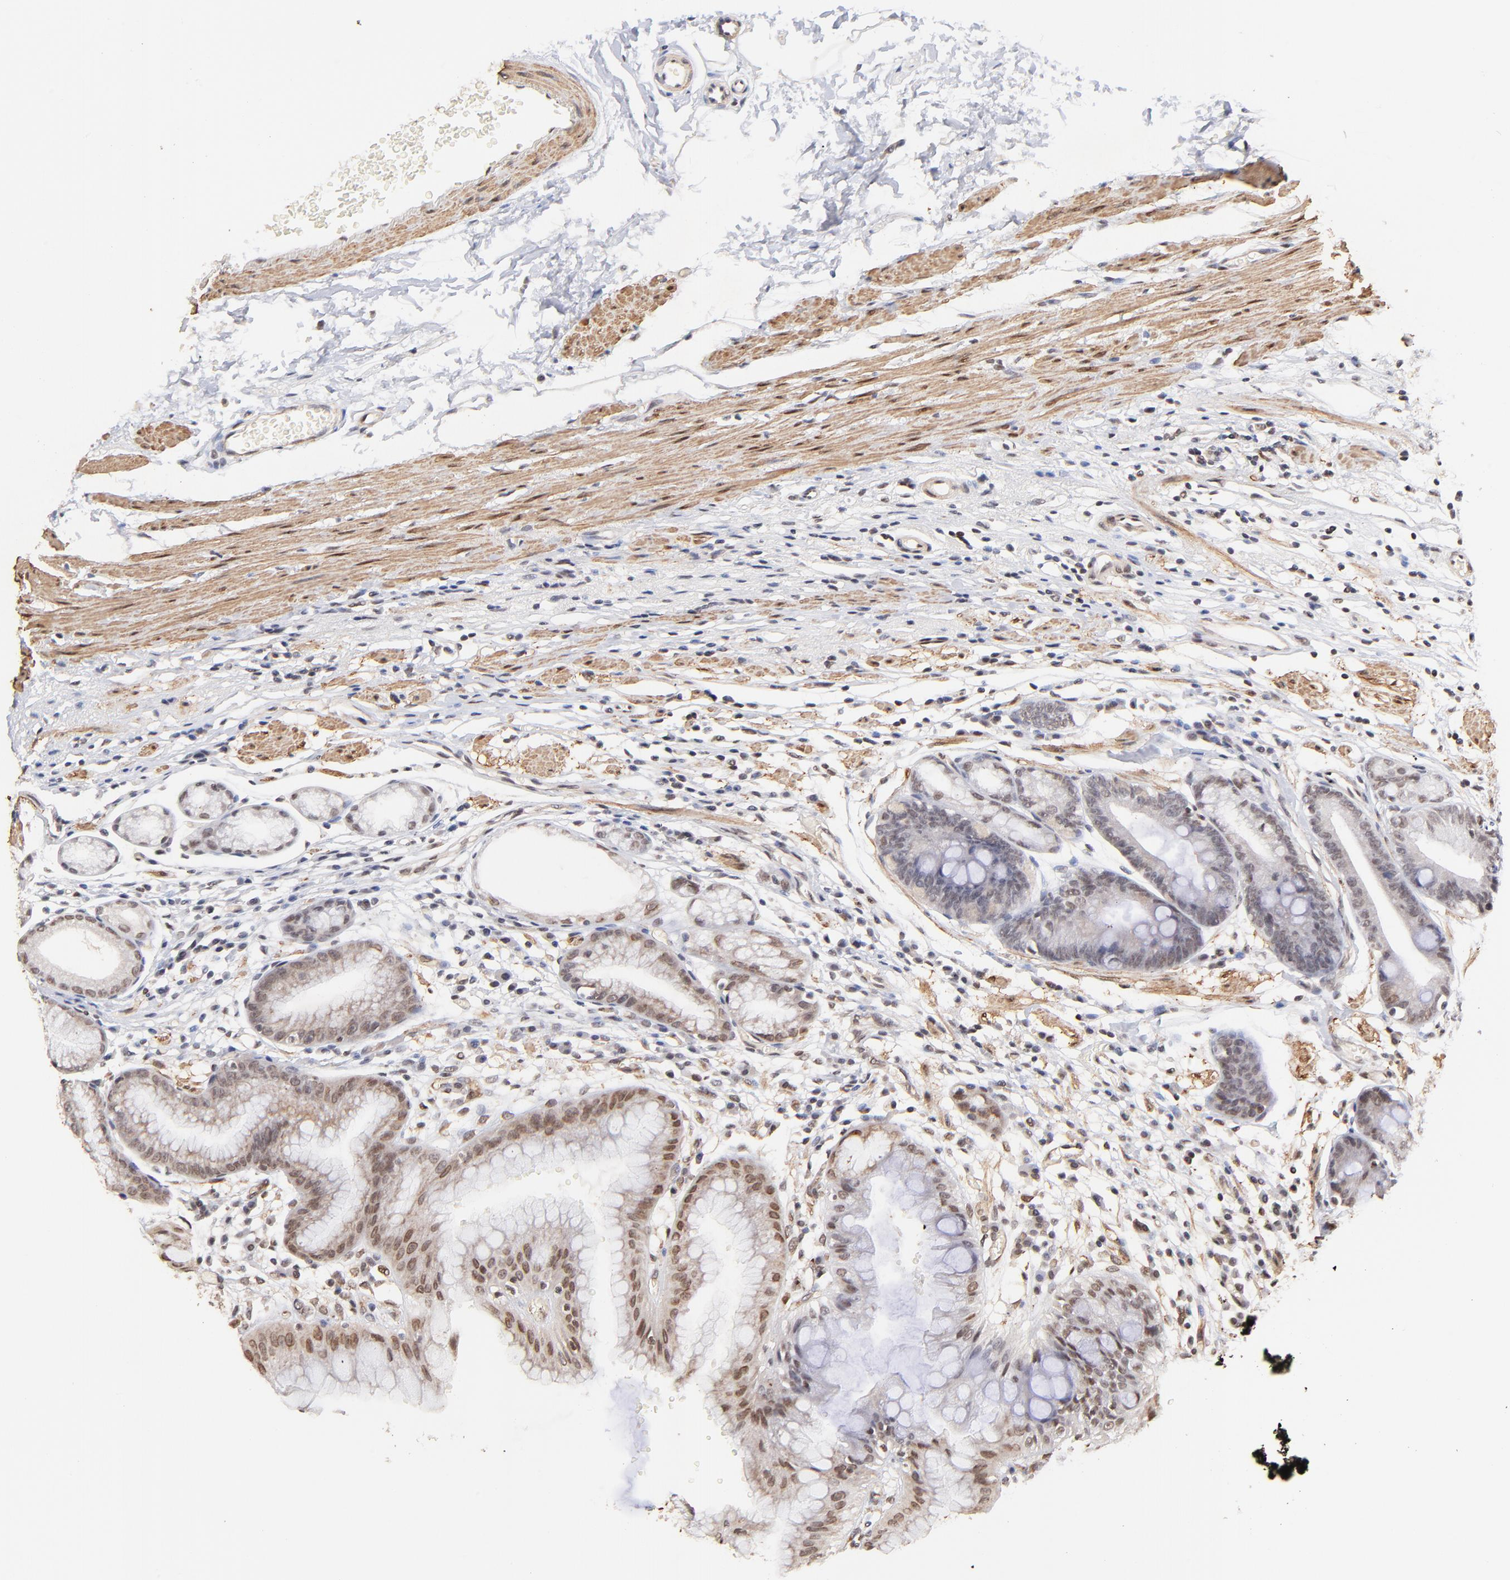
{"staining": {"intensity": "moderate", "quantity": "25%-75%", "location": "nuclear"}, "tissue": "stomach", "cell_type": "Glandular cells", "image_type": "normal", "snomed": [{"axis": "morphology", "description": "Normal tissue, NOS"}, {"axis": "morphology", "description": "Inflammation, NOS"}, {"axis": "topography", "description": "Stomach, lower"}], "caption": "Immunohistochemical staining of unremarkable stomach reveals medium levels of moderate nuclear positivity in approximately 25%-75% of glandular cells. (Brightfield microscopy of DAB IHC at high magnification).", "gene": "ZFP92", "patient": {"sex": "male", "age": 59}}